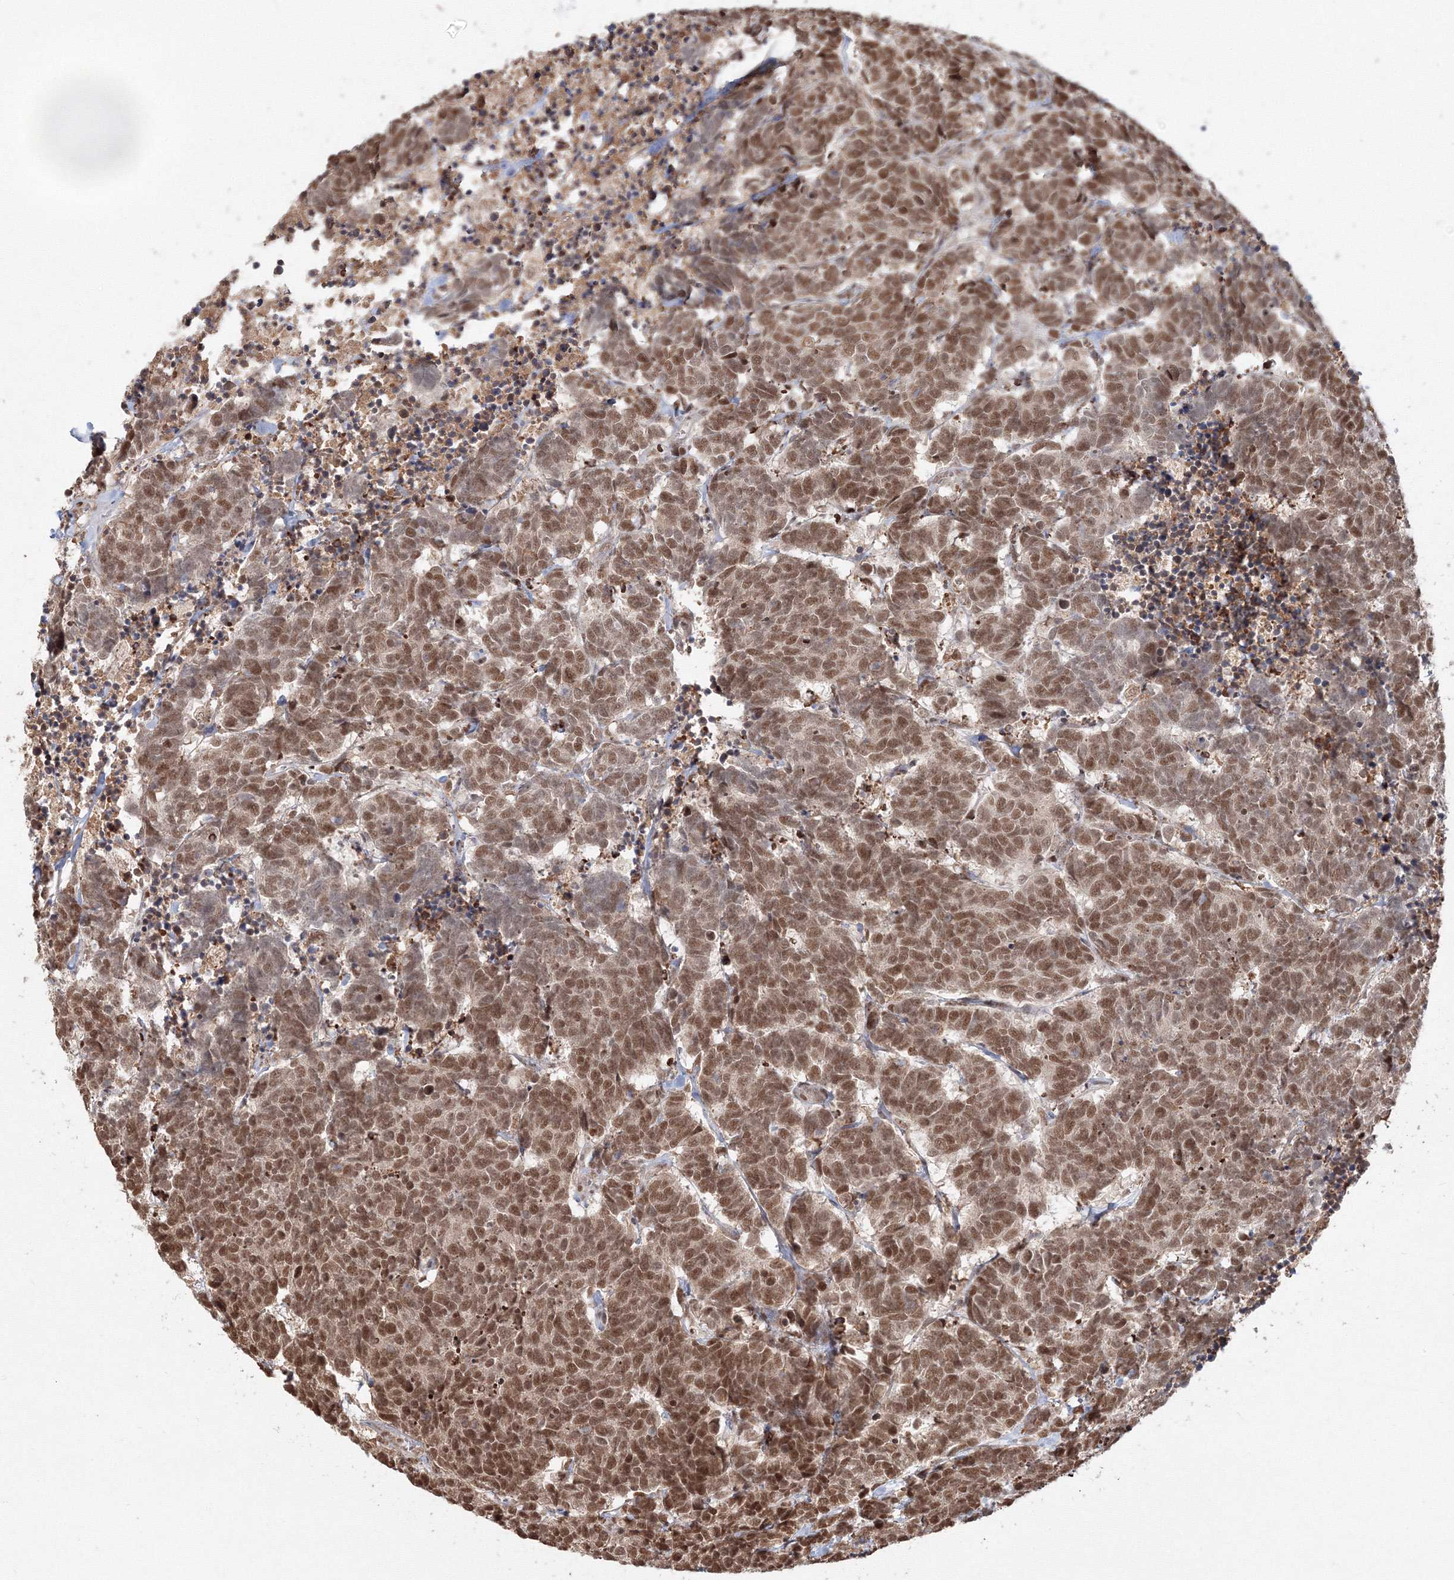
{"staining": {"intensity": "moderate", "quantity": ">75%", "location": "cytoplasmic/membranous,nuclear"}, "tissue": "carcinoid", "cell_type": "Tumor cells", "image_type": "cancer", "snomed": [{"axis": "morphology", "description": "Carcinoma, NOS"}, {"axis": "morphology", "description": "Carcinoid, malignant, NOS"}, {"axis": "topography", "description": "Urinary bladder"}], "caption": "Human carcinoid stained with a protein marker exhibits moderate staining in tumor cells.", "gene": "IWS1", "patient": {"sex": "male", "age": 57}}